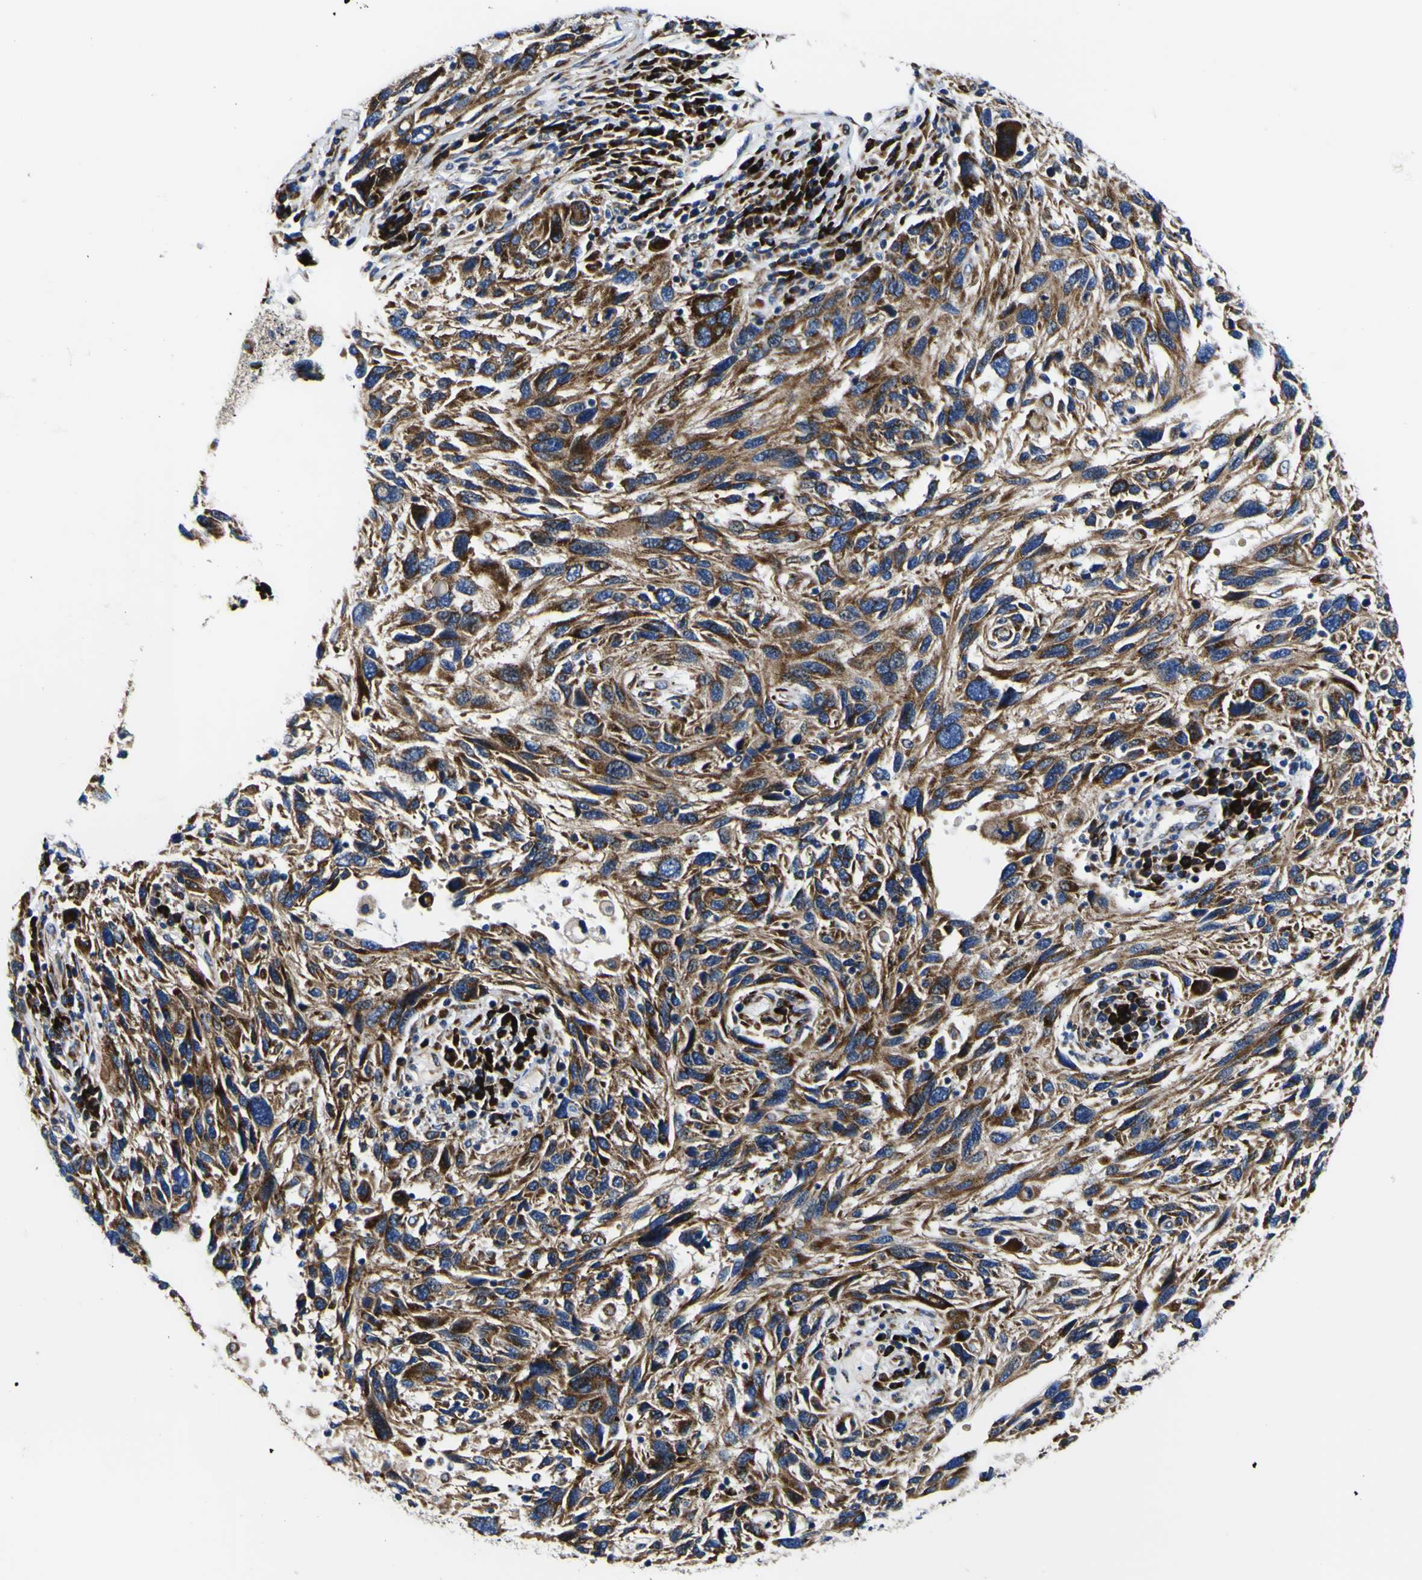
{"staining": {"intensity": "moderate", "quantity": ">75%", "location": "cytoplasmic/membranous"}, "tissue": "melanoma", "cell_type": "Tumor cells", "image_type": "cancer", "snomed": [{"axis": "morphology", "description": "Malignant melanoma, NOS"}, {"axis": "topography", "description": "Skin"}], "caption": "A high-resolution micrograph shows immunohistochemistry staining of malignant melanoma, which reveals moderate cytoplasmic/membranous positivity in approximately >75% of tumor cells. (DAB IHC with brightfield microscopy, high magnification).", "gene": "SCD", "patient": {"sex": "male", "age": 53}}